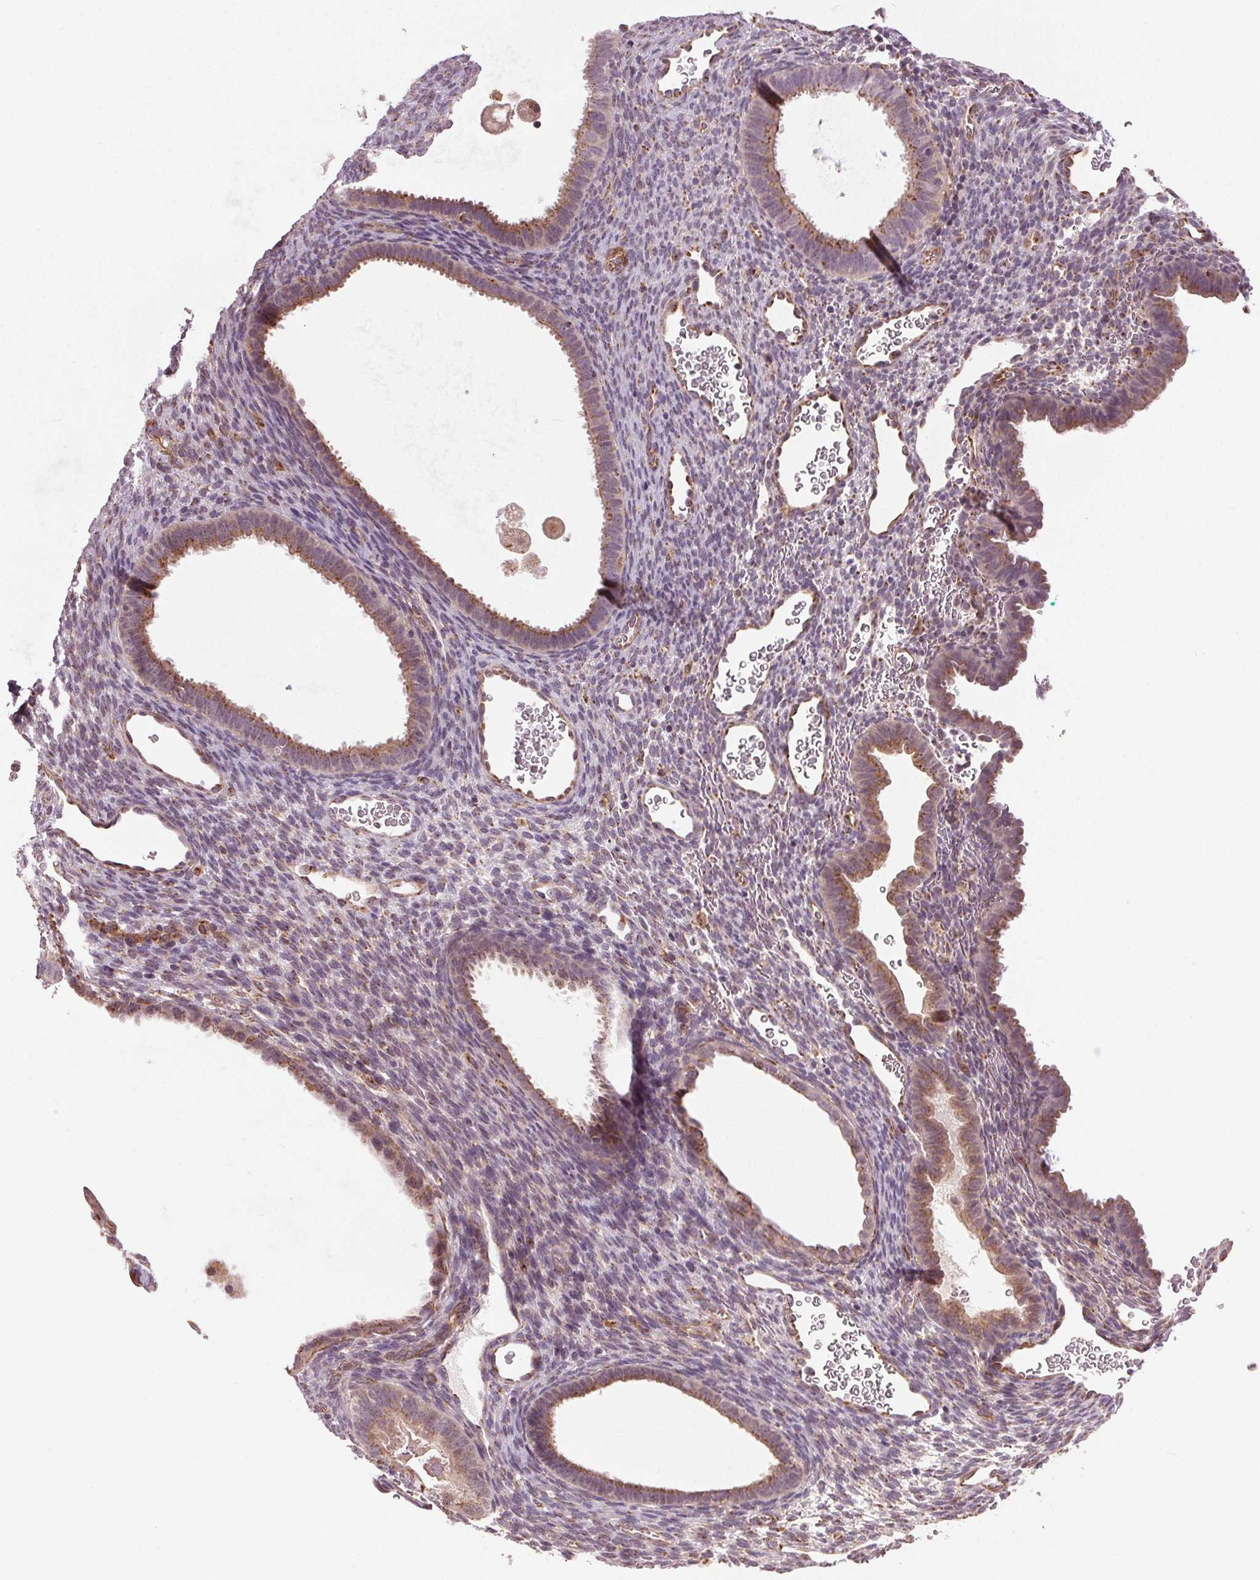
{"staining": {"intensity": "negative", "quantity": "none", "location": "none"}, "tissue": "endometrium", "cell_type": "Cells in endometrial stroma", "image_type": "normal", "snomed": [{"axis": "morphology", "description": "Normal tissue, NOS"}, {"axis": "topography", "description": "Endometrium"}], "caption": "A high-resolution histopathology image shows IHC staining of normal endometrium, which exhibits no significant expression in cells in endometrial stroma.", "gene": "BSDC1", "patient": {"sex": "female", "age": 34}}